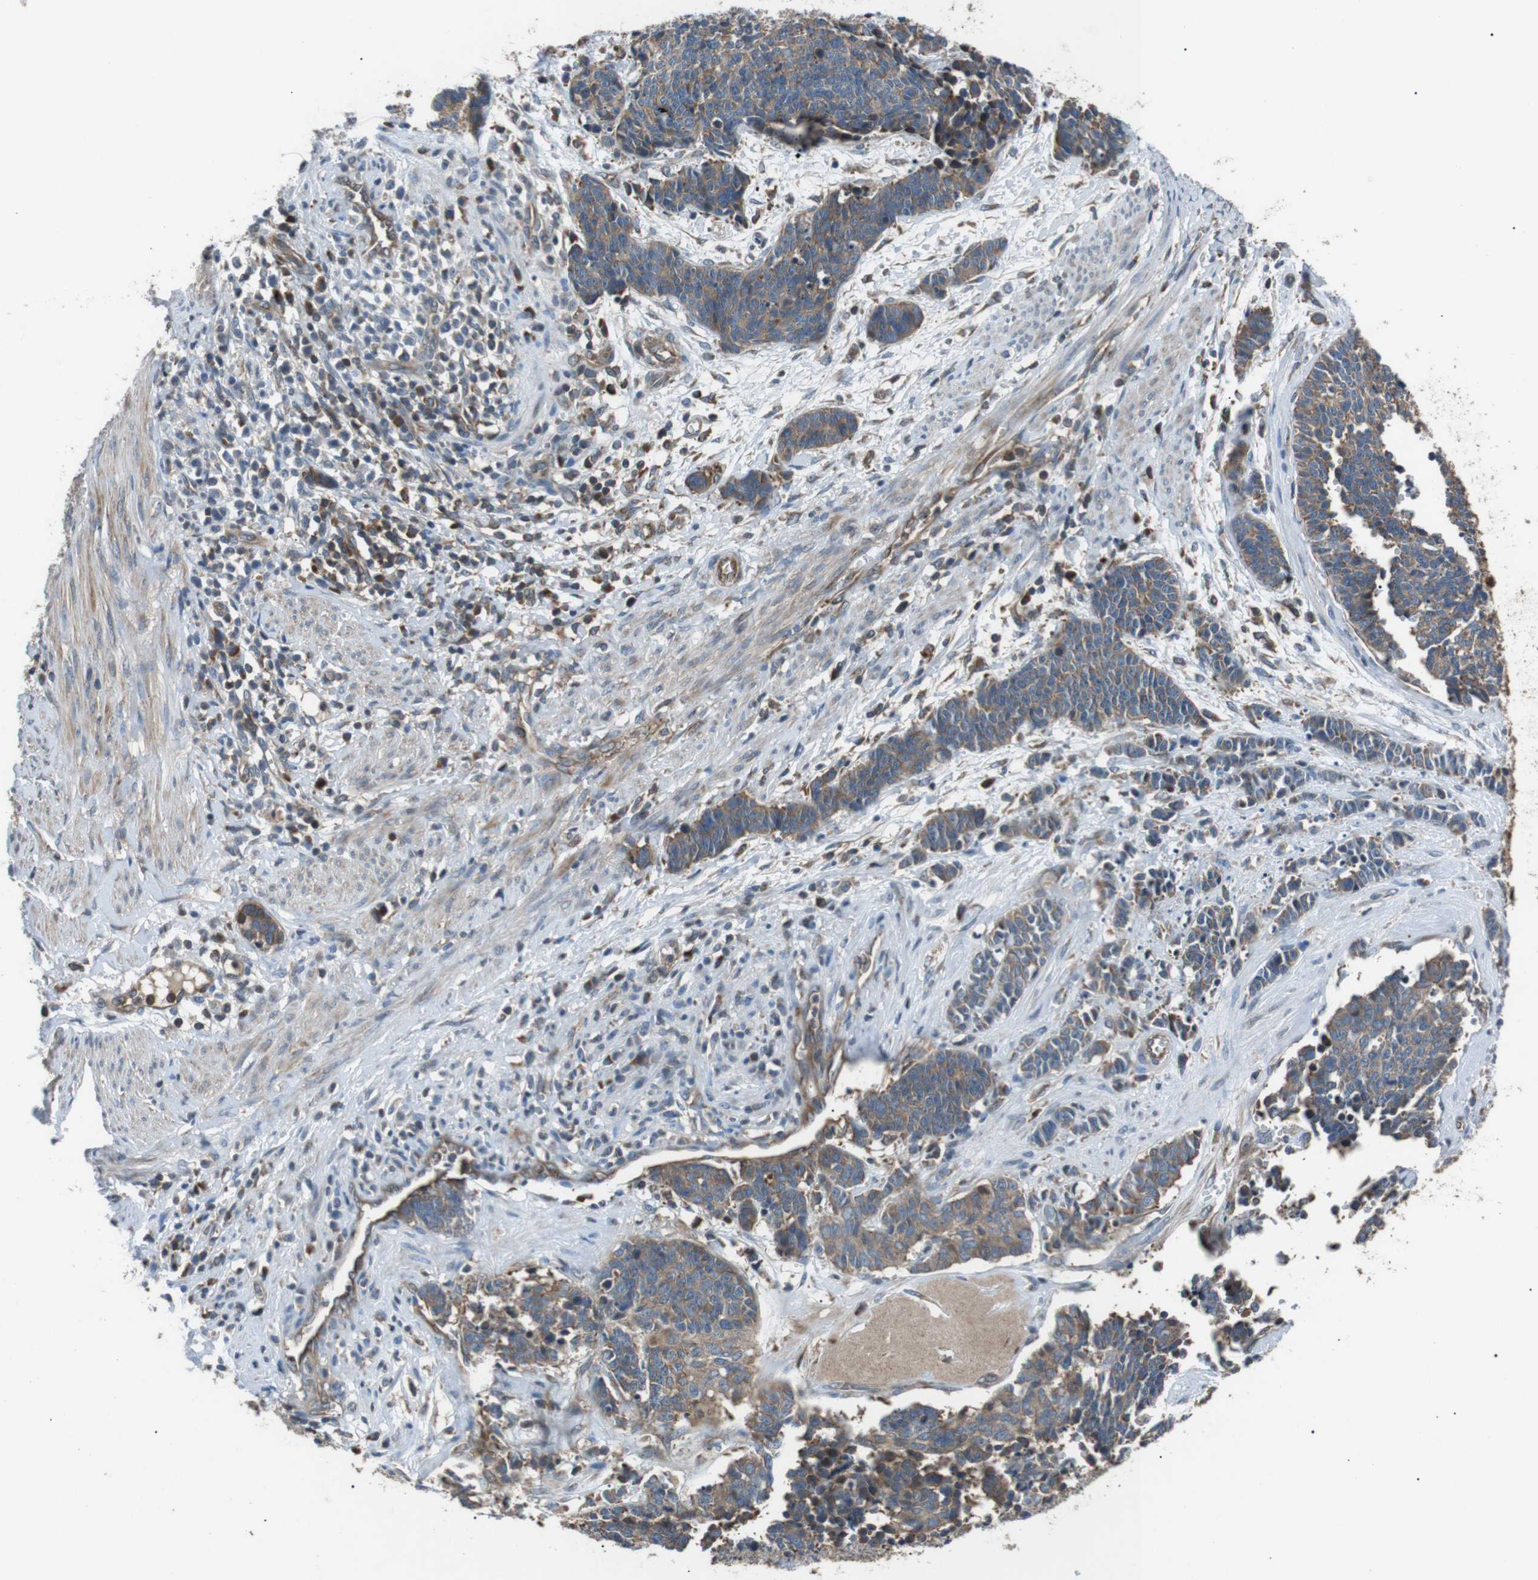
{"staining": {"intensity": "moderate", "quantity": ">75%", "location": "cytoplasmic/membranous"}, "tissue": "cervical cancer", "cell_type": "Tumor cells", "image_type": "cancer", "snomed": [{"axis": "morphology", "description": "Squamous cell carcinoma, NOS"}, {"axis": "topography", "description": "Cervix"}], "caption": "Immunohistochemistry (DAB (3,3'-diaminobenzidine)) staining of cervical cancer (squamous cell carcinoma) demonstrates moderate cytoplasmic/membranous protein staining in about >75% of tumor cells. (DAB (3,3'-diaminobenzidine) IHC with brightfield microscopy, high magnification).", "gene": "GPR161", "patient": {"sex": "female", "age": 35}}